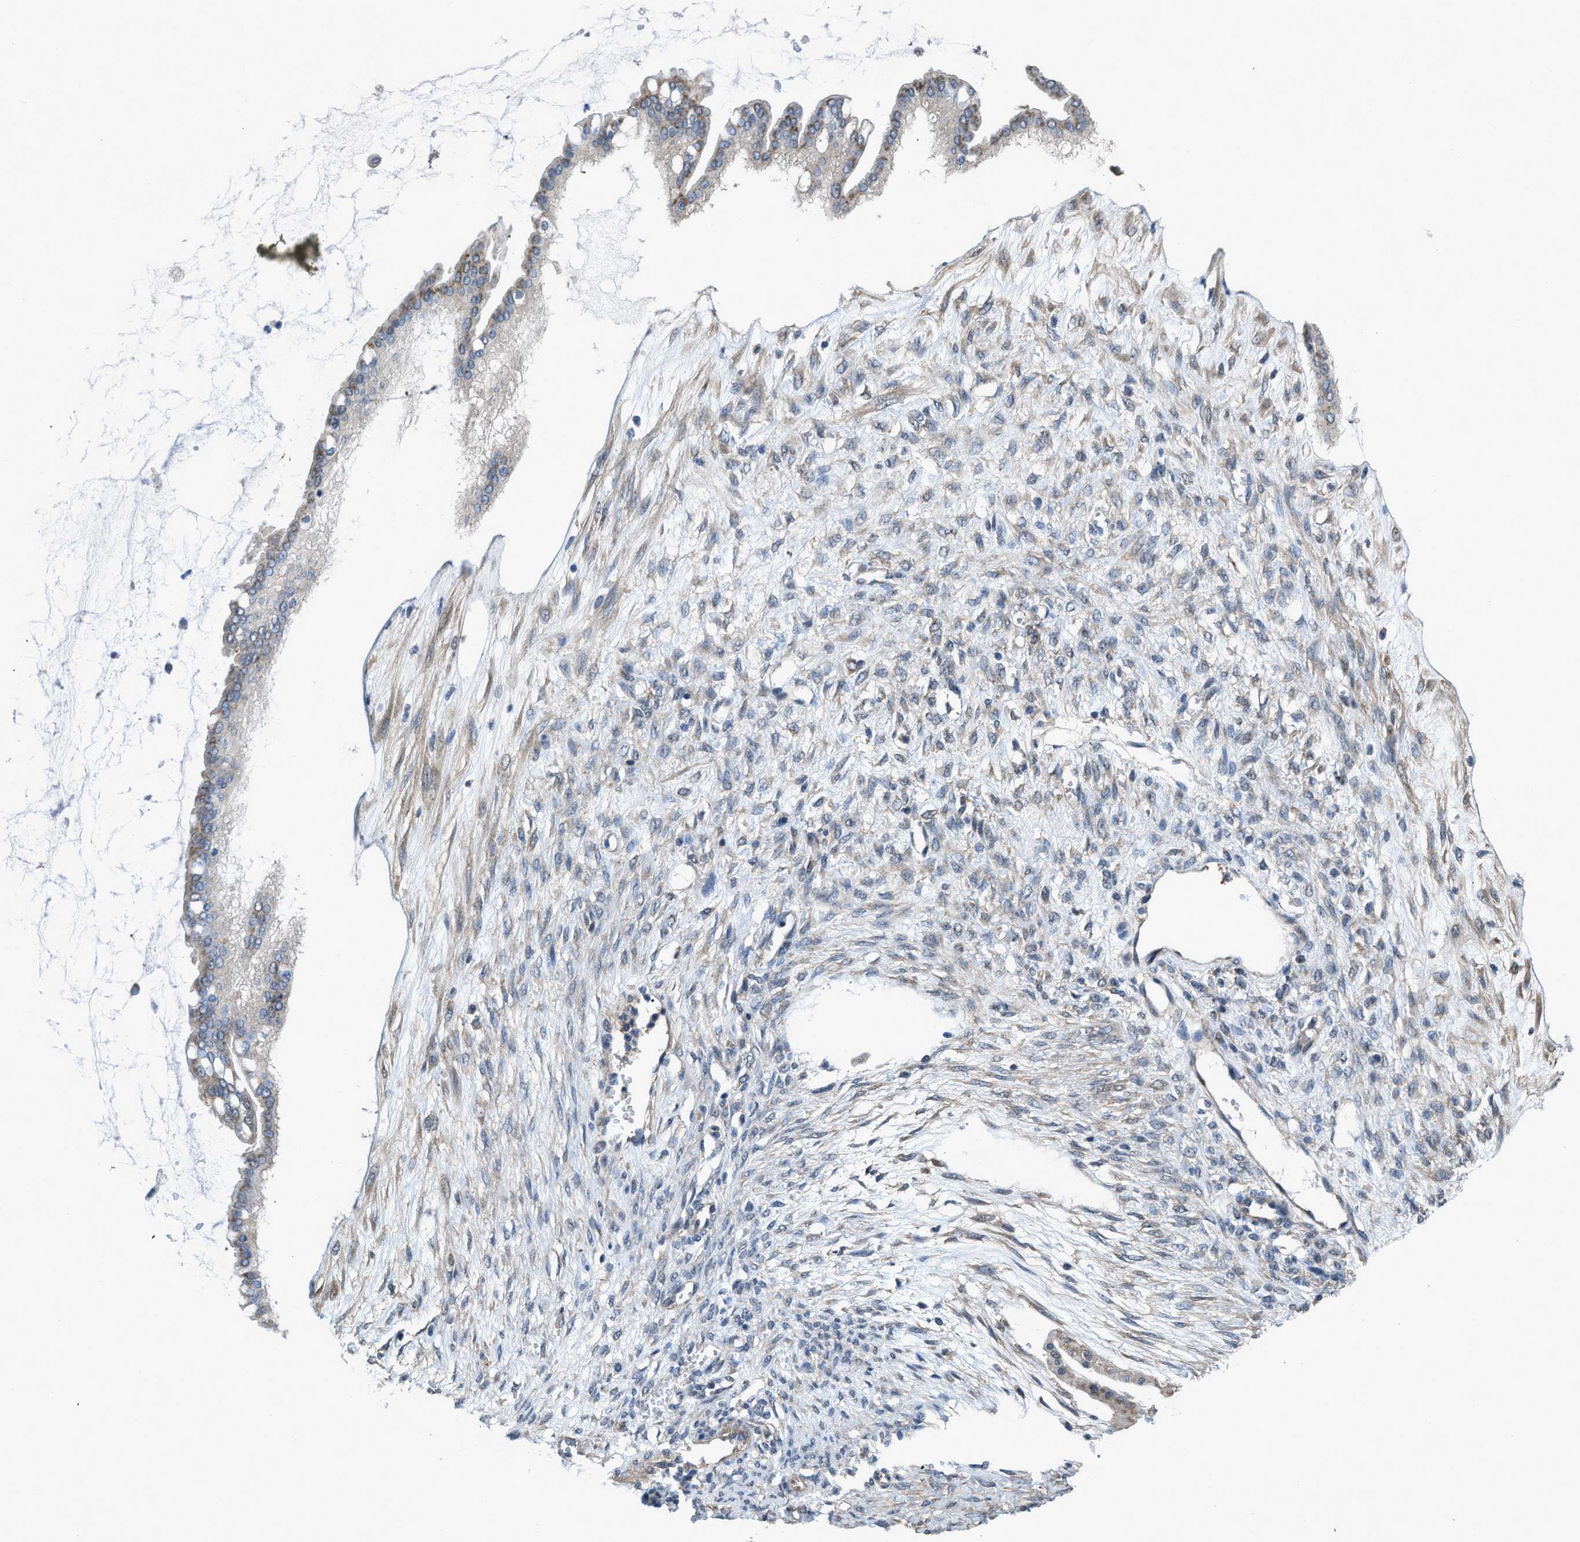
{"staining": {"intensity": "moderate", "quantity": "<25%", "location": "cytoplasmic/membranous"}, "tissue": "ovarian cancer", "cell_type": "Tumor cells", "image_type": "cancer", "snomed": [{"axis": "morphology", "description": "Cystadenocarcinoma, mucinous, NOS"}, {"axis": "topography", "description": "Ovary"}], "caption": "Brown immunohistochemical staining in human ovarian cancer reveals moderate cytoplasmic/membranous expression in approximately <25% of tumor cells.", "gene": "ARL6", "patient": {"sex": "female", "age": 73}}